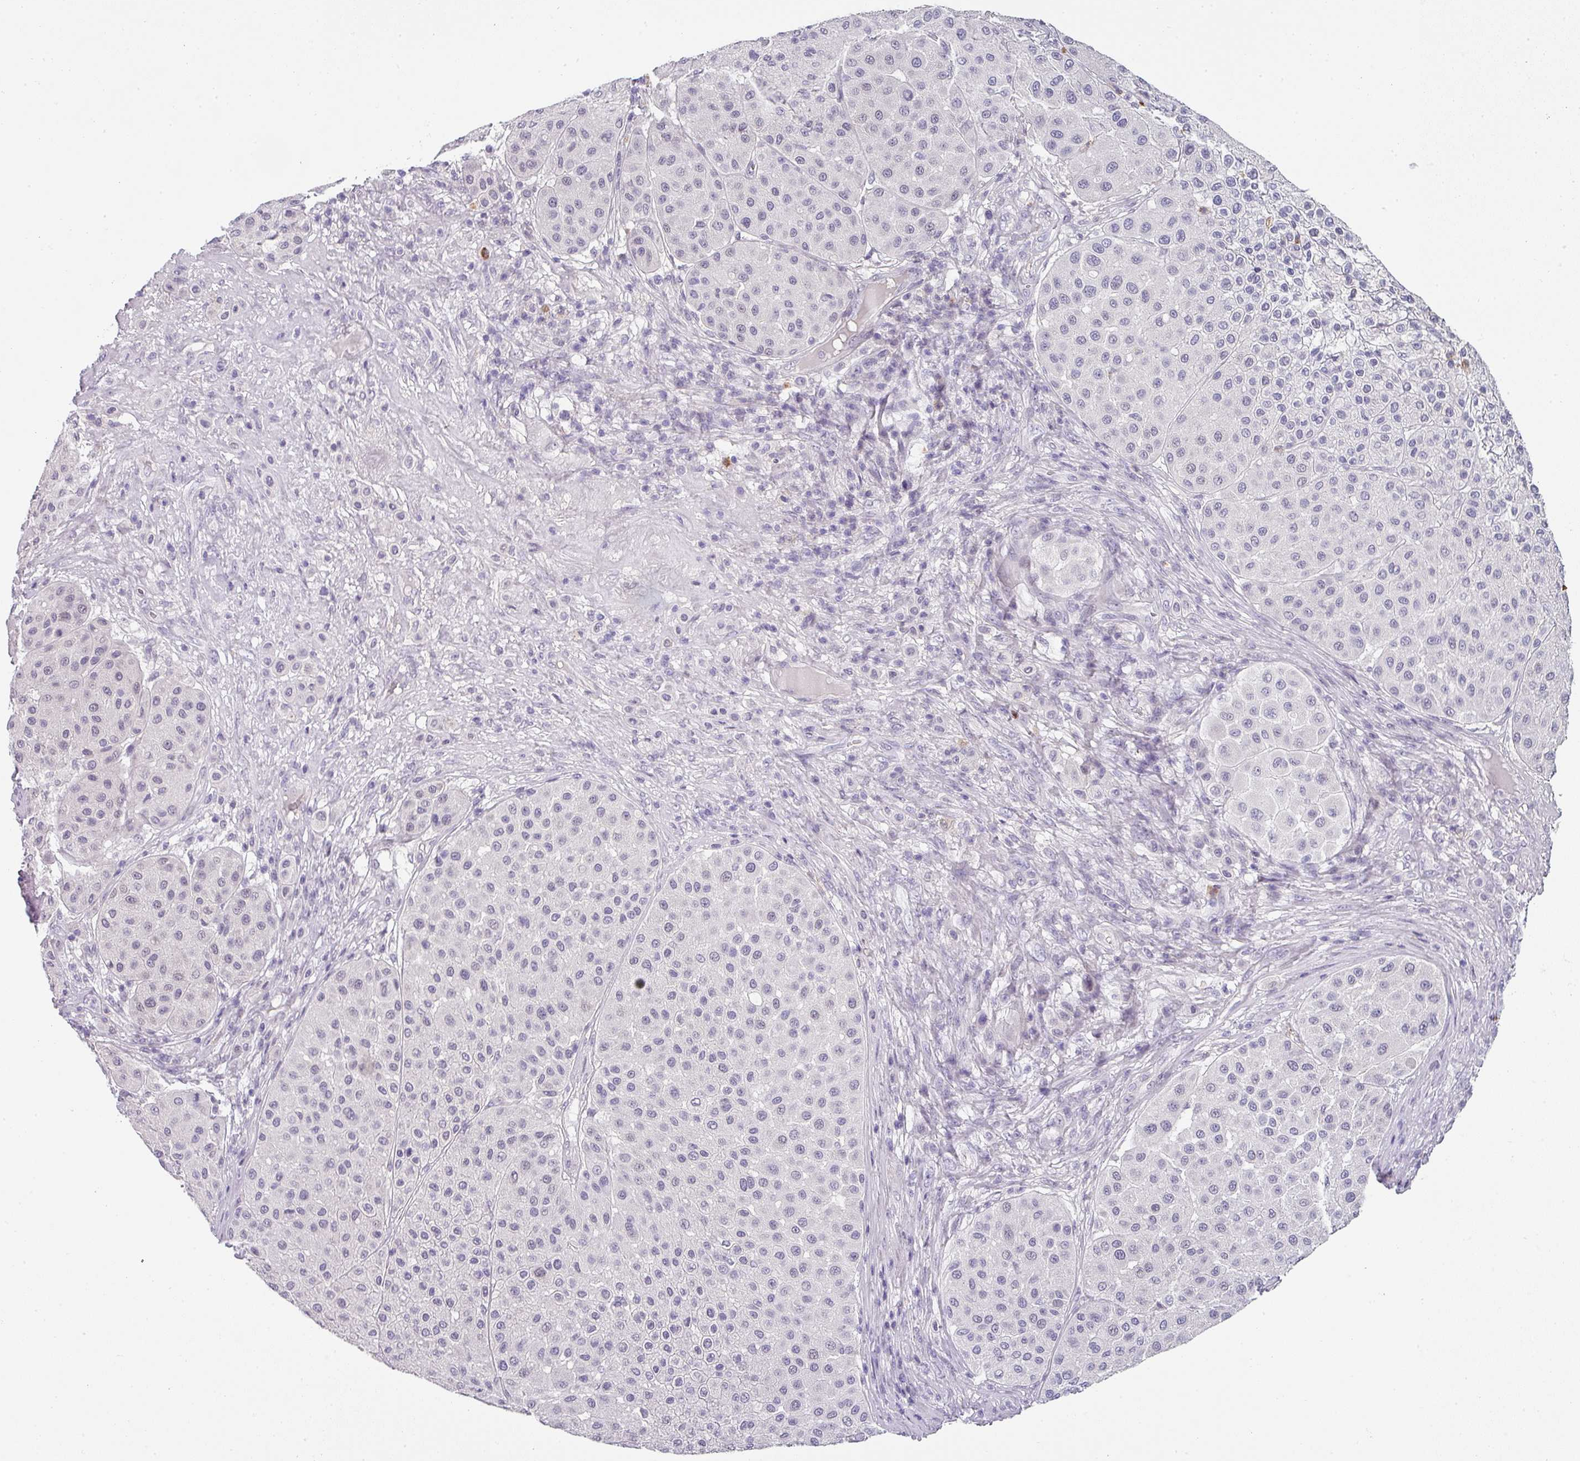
{"staining": {"intensity": "negative", "quantity": "none", "location": "none"}, "tissue": "melanoma", "cell_type": "Tumor cells", "image_type": "cancer", "snomed": [{"axis": "morphology", "description": "Malignant melanoma, Metastatic site"}, {"axis": "topography", "description": "Smooth muscle"}], "caption": "This is an immunohistochemistry micrograph of human malignant melanoma (metastatic site). There is no staining in tumor cells.", "gene": "BTLA", "patient": {"sex": "male", "age": 41}}